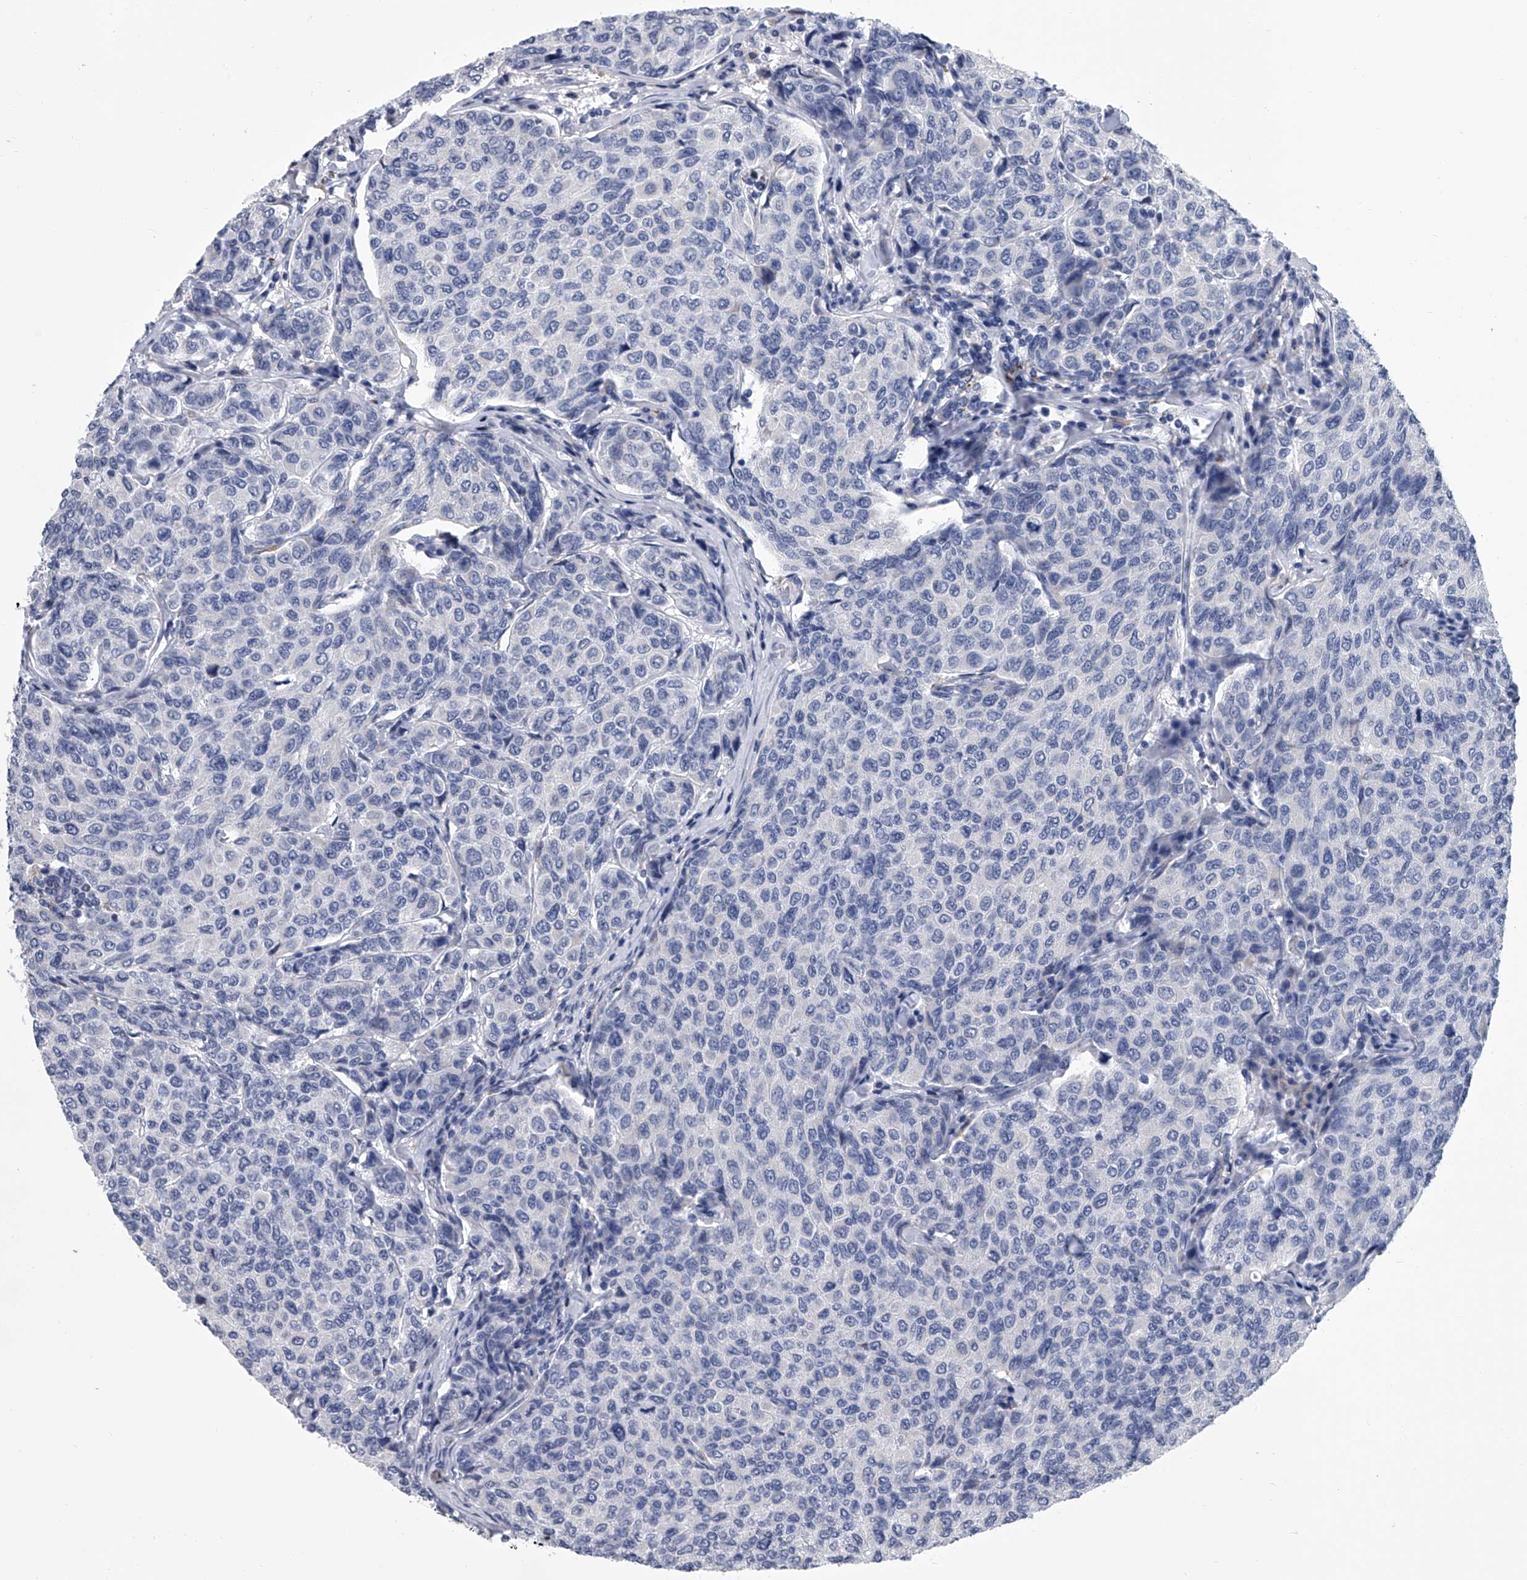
{"staining": {"intensity": "negative", "quantity": "none", "location": "none"}, "tissue": "breast cancer", "cell_type": "Tumor cells", "image_type": "cancer", "snomed": [{"axis": "morphology", "description": "Duct carcinoma"}, {"axis": "topography", "description": "Breast"}], "caption": "Immunohistochemistry image of breast infiltrating ductal carcinoma stained for a protein (brown), which shows no expression in tumor cells.", "gene": "TRIM8", "patient": {"sex": "female", "age": 55}}